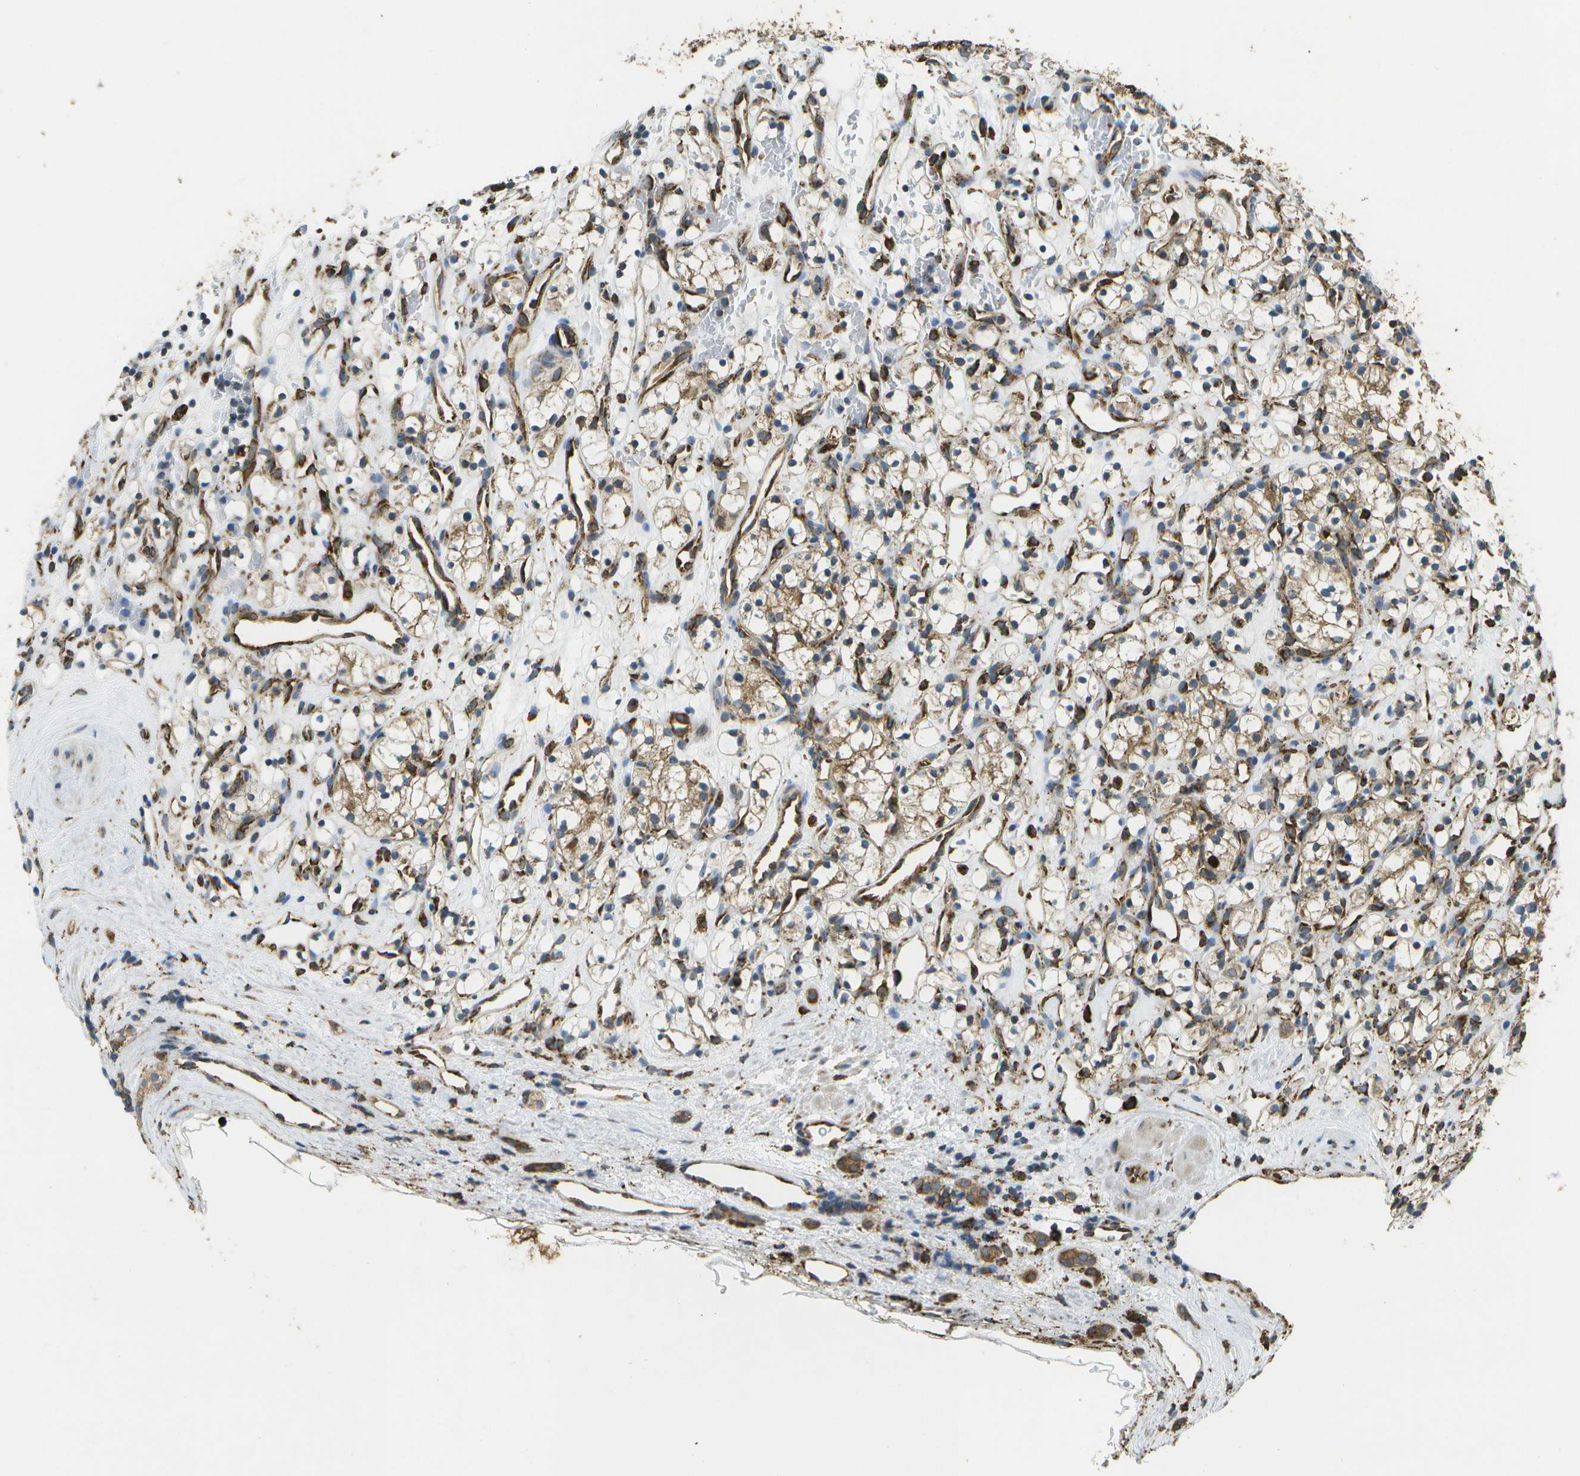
{"staining": {"intensity": "weak", "quantity": "<25%", "location": "cytoplasmic/membranous"}, "tissue": "renal cancer", "cell_type": "Tumor cells", "image_type": "cancer", "snomed": [{"axis": "morphology", "description": "Adenocarcinoma, NOS"}, {"axis": "topography", "description": "Kidney"}], "caption": "The immunohistochemistry (IHC) photomicrograph has no significant staining in tumor cells of renal adenocarcinoma tissue.", "gene": "PDIA4", "patient": {"sex": "female", "age": 60}}